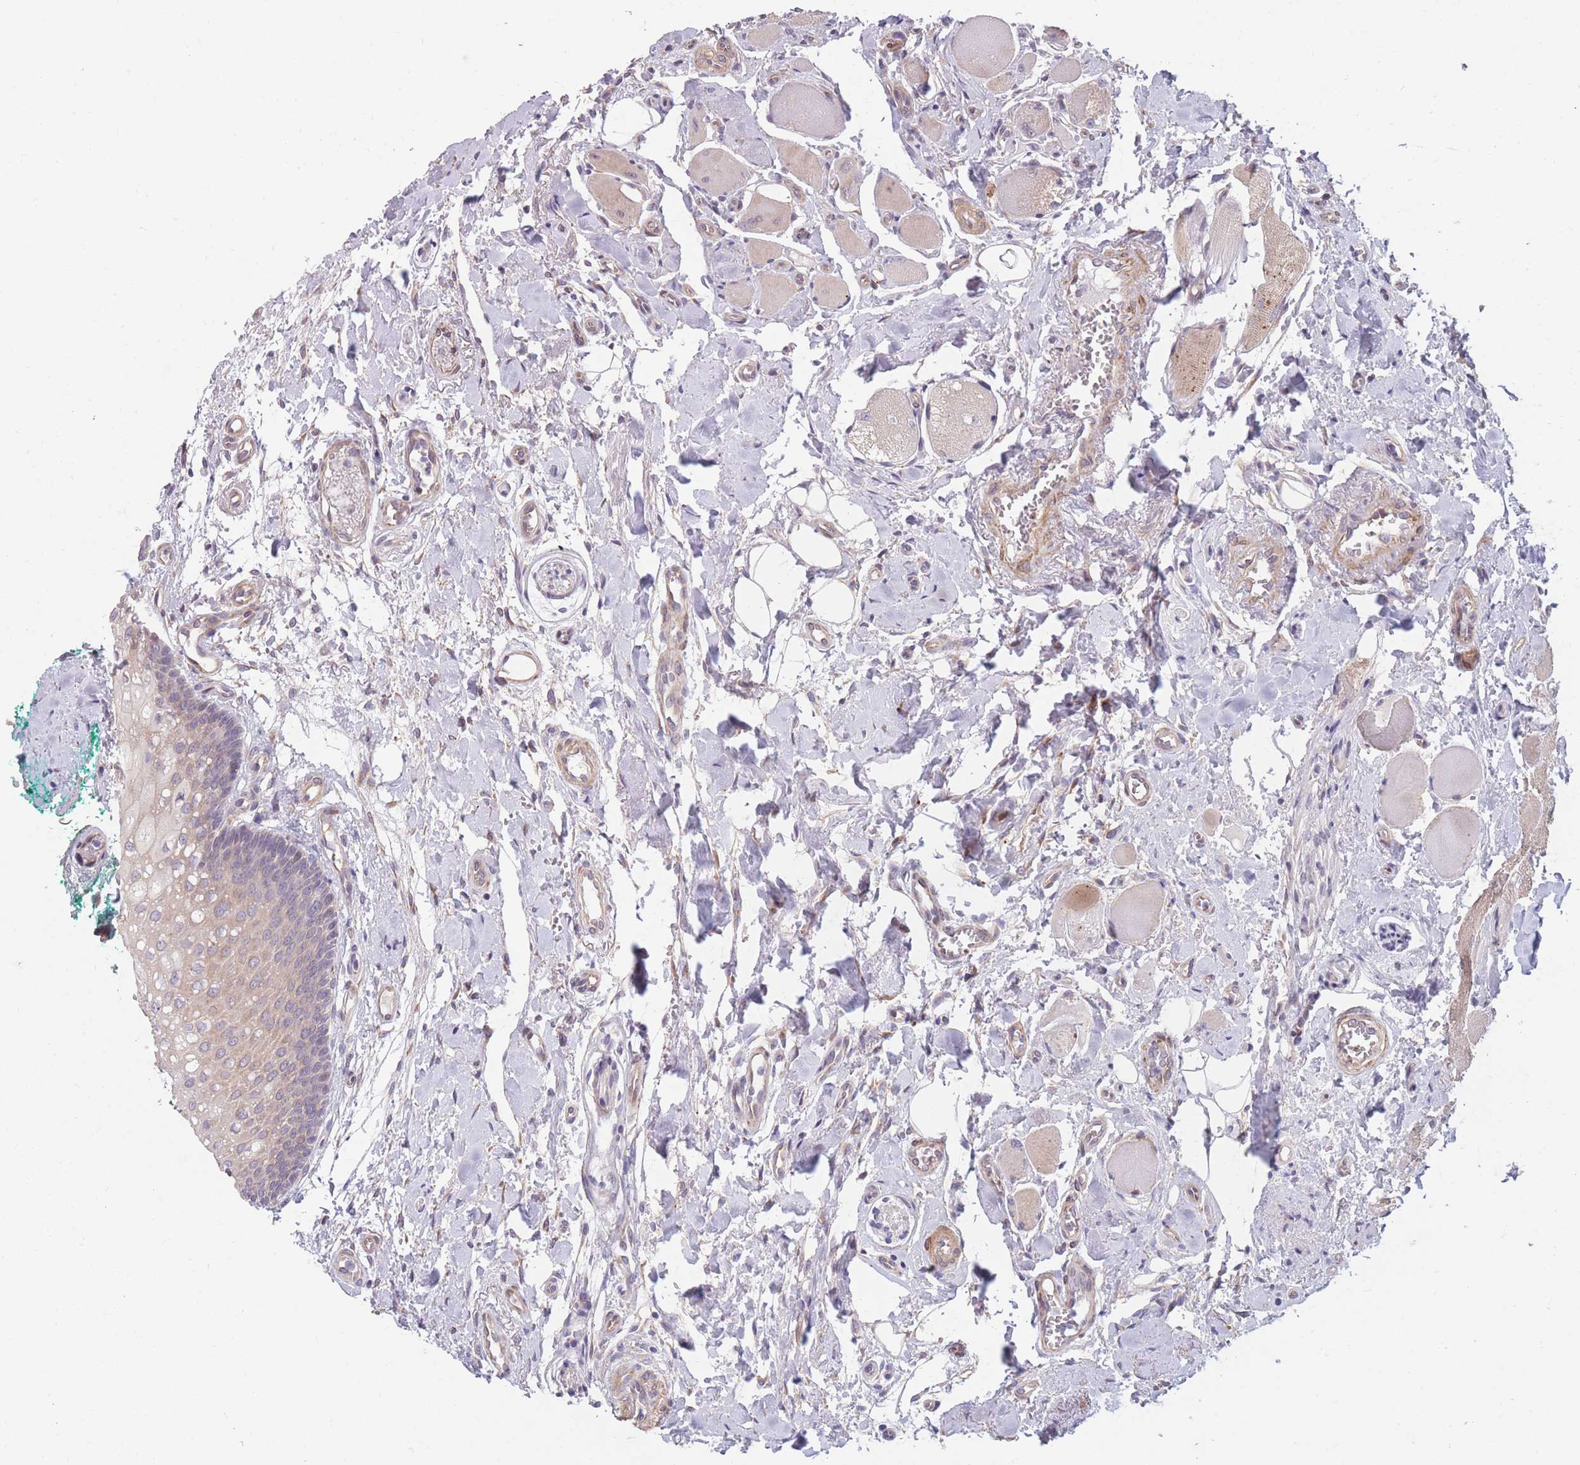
{"staining": {"intensity": "weak", "quantity": "<25%", "location": "nuclear"}, "tissue": "oral mucosa", "cell_type": "Squamous epithelial cells", "image_type": "normal", "snomed": [{"axis": "morphology", "description": "Normal tissue, NOS"}, {"axis": "morphology", "description": "Squamous cell carcinoma, NOS"}, {"axis": "topography", "description": "Oral tissue"}, {"axis": "topography", "description": "Tounge, NOS"}, {"axis": "topography", "description": "Head-Neck"}], "caption": "High power microscopy histopathology image of an IHC photomicrograph of benign oral mucosa, revealing no significant expression in squamous epithelial cells.", "gene": "CCNQ", "patient": {"sex": "male", "age": 79}}